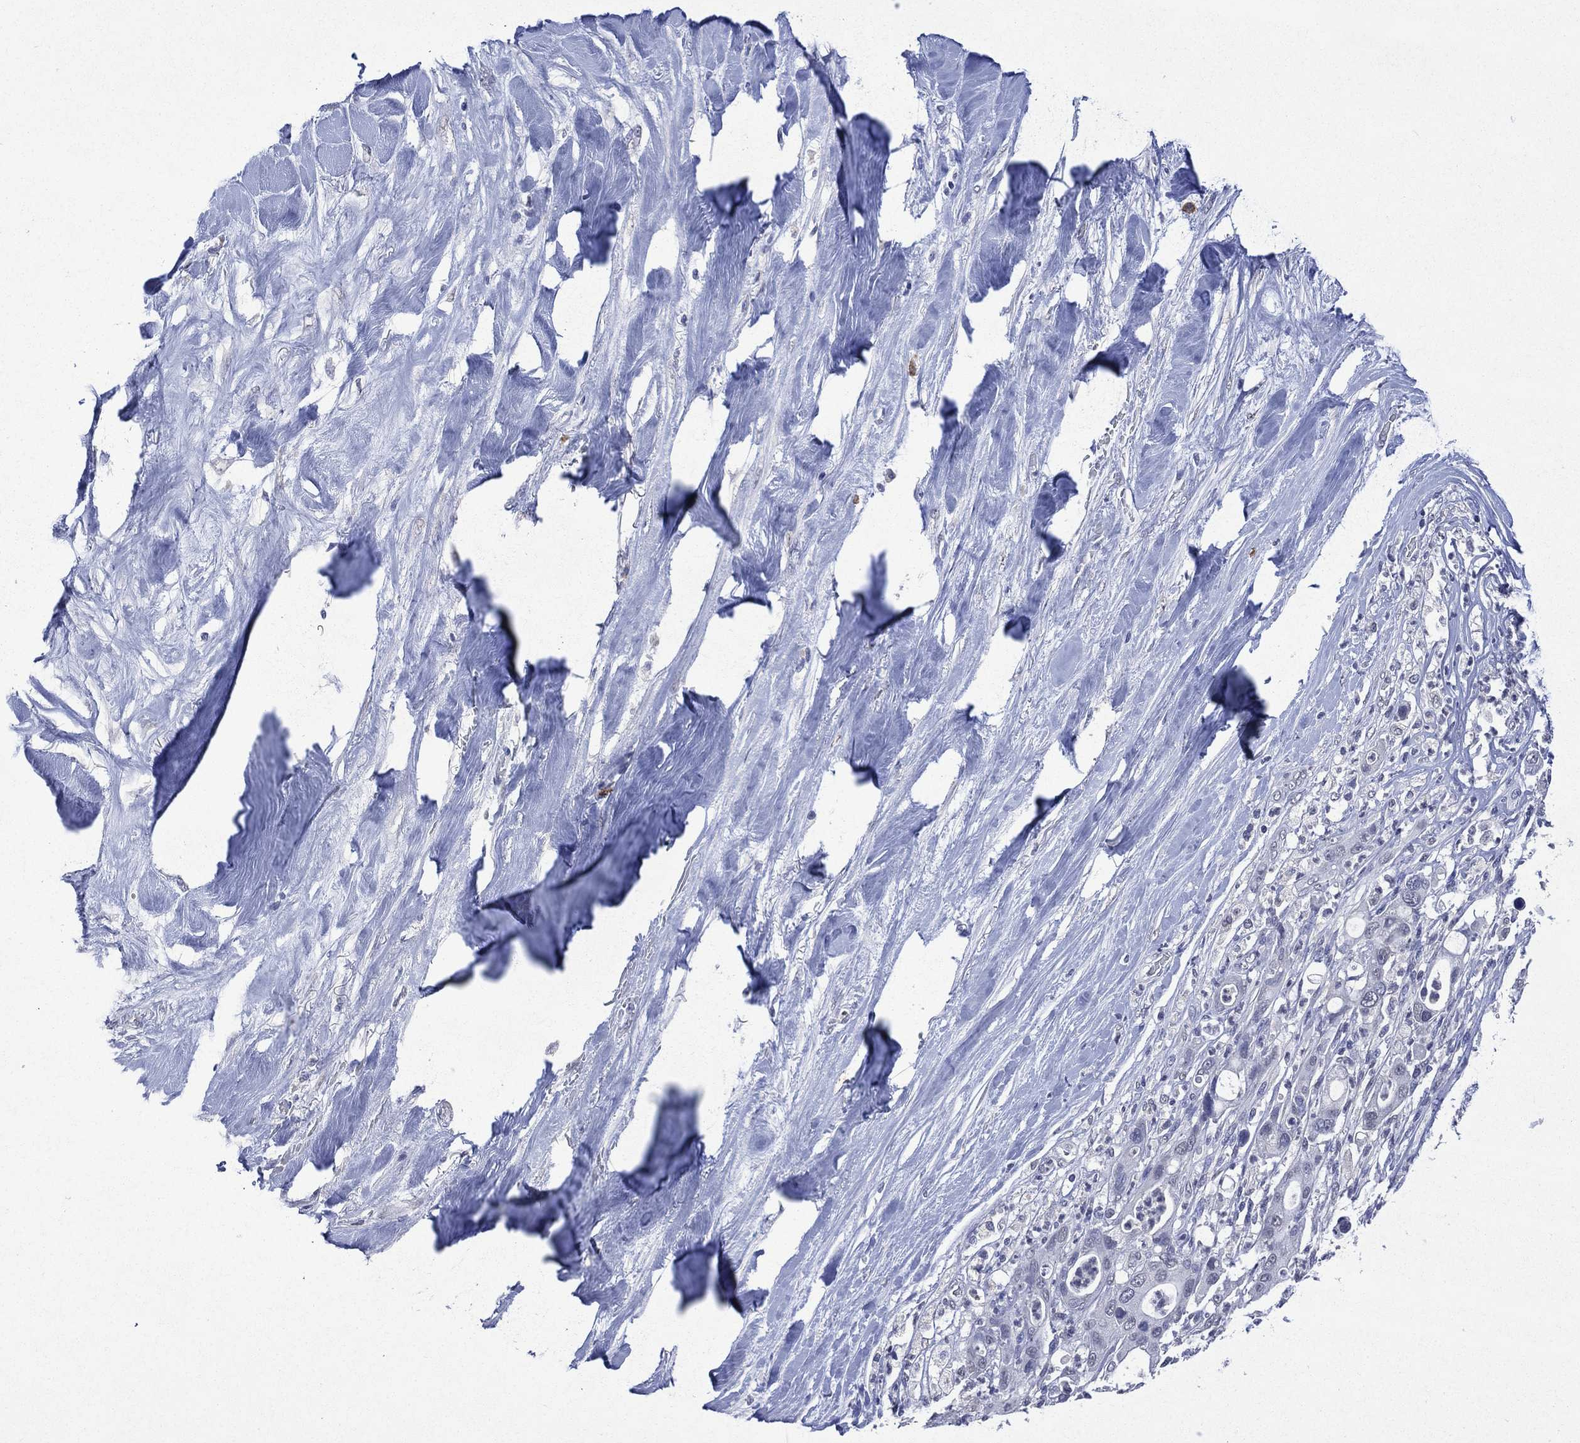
{"staining": {"intensity": "negative", "quantity": "none", "location": "none"}, "tissue": "liver cancer", "cell_type": "Tumor cells", "image_type": "cancer", "snomed": [{"axis": "morphology", "description": "Cholangiocarcinoma"}, {"axis": "topography", "description": "Liver"}], "caption": "This image is of liver cancer (cholangiocarcinoma) stained with IHC to label a protein in brown with the nuclei are counter-stained blue. There is no staining in tumor cells. Brightfield microscopy of immunohistochemistry (IHC) stained with DAB (3,3'-diaminobenzidine) (brown) and hematoxylin (blue), captured at high magnification.", "gene": "ASB10", "patient": {"sex": "female", "age": 54}}